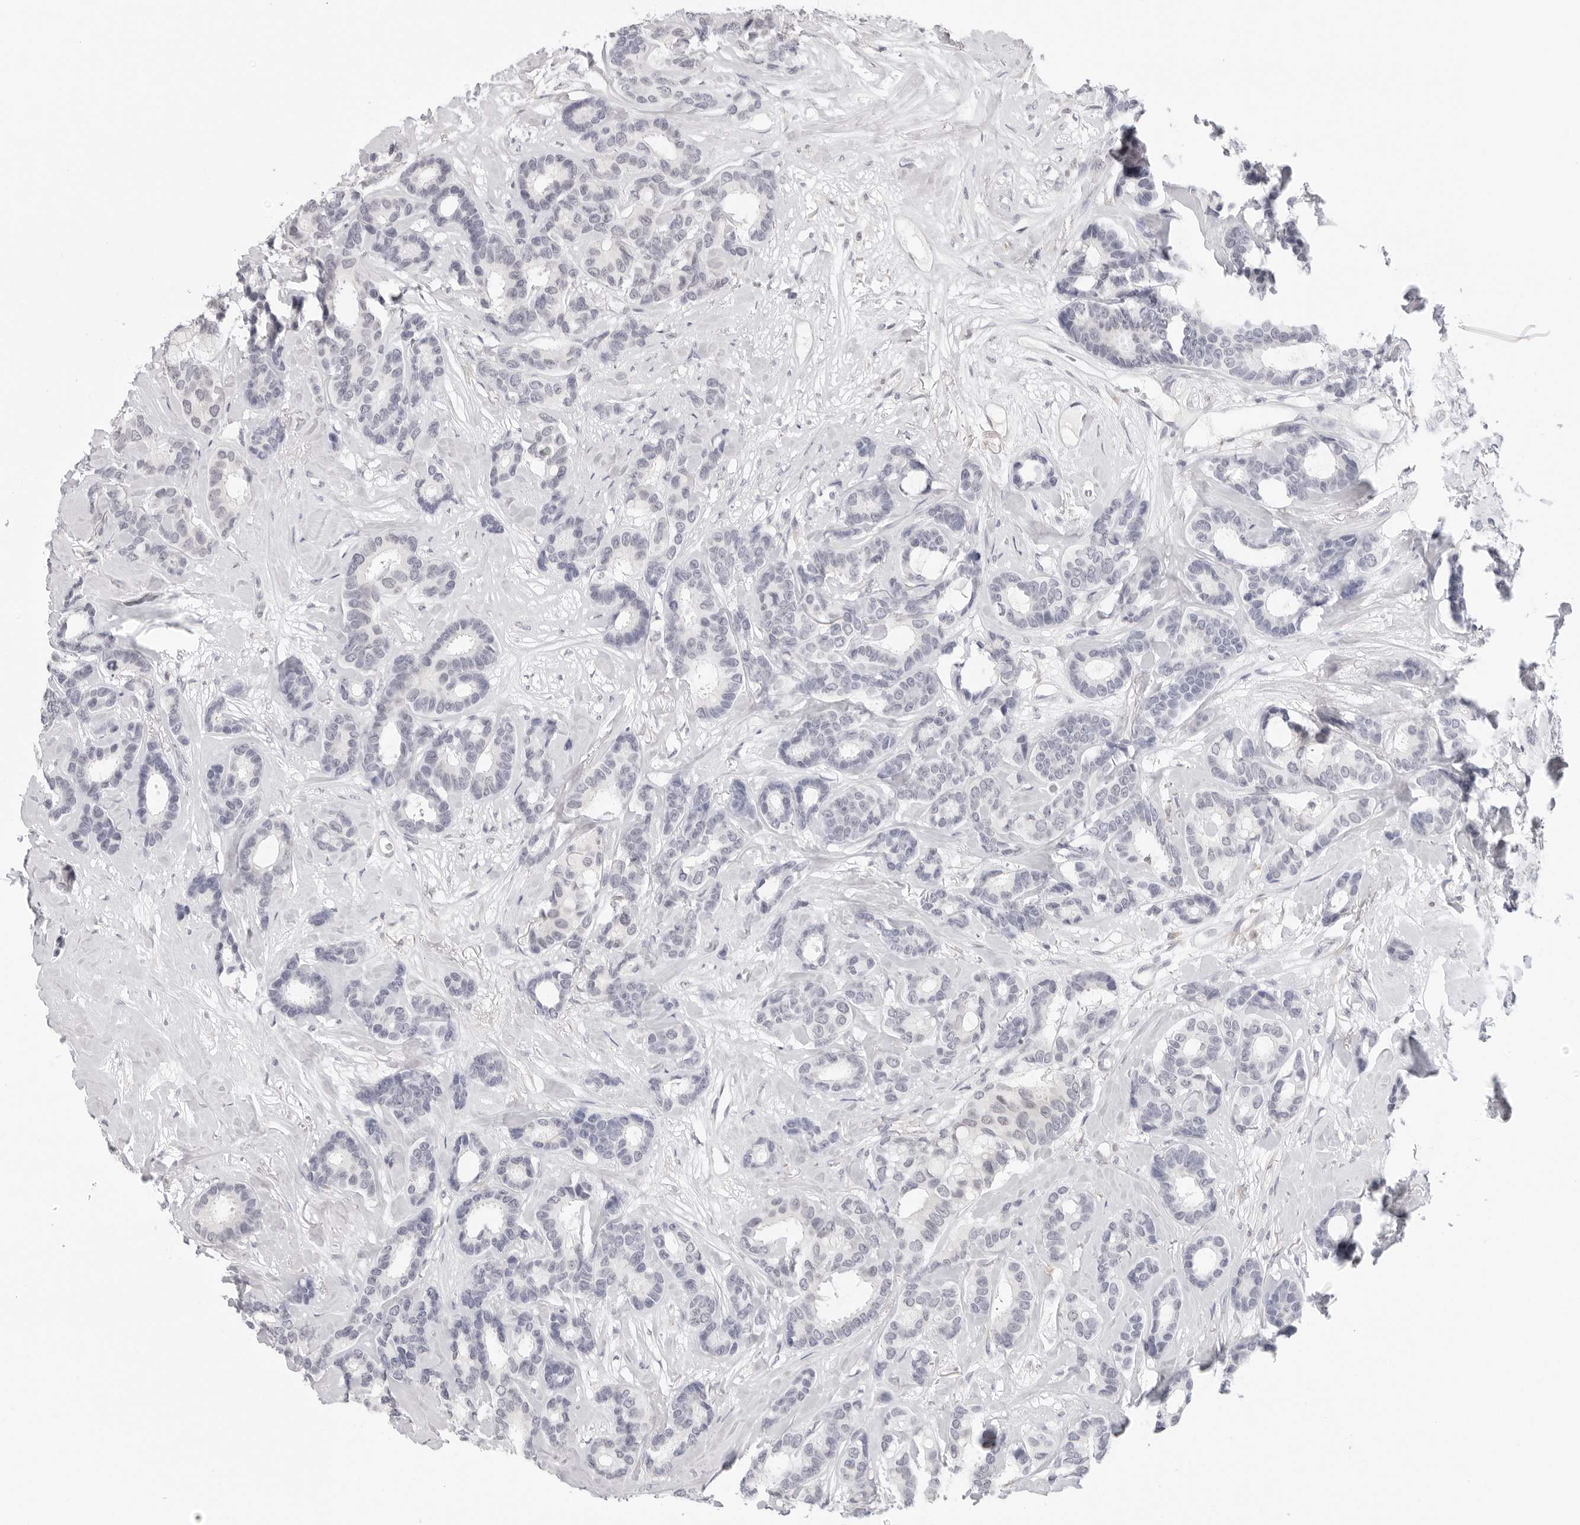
{"staining": {"intensity": "negative", "quantity": "none", "location": "none"}, "tissue": "breast cancer", "cell_type": "Tumor cells", "image_type": "cancer", "snomed": [{"axis": "morphology", "description": "Duct carcinoma"}, {"axis": "topography", "description": "Breast"}], "caption": "This is an immunohistochemistry (IHC) micrograph of human breast cancer (intraductal carcinoma). There is no expression in tumor cells.", "gene": "EDN2", "patient": {"sex": "female", "age": 87}}